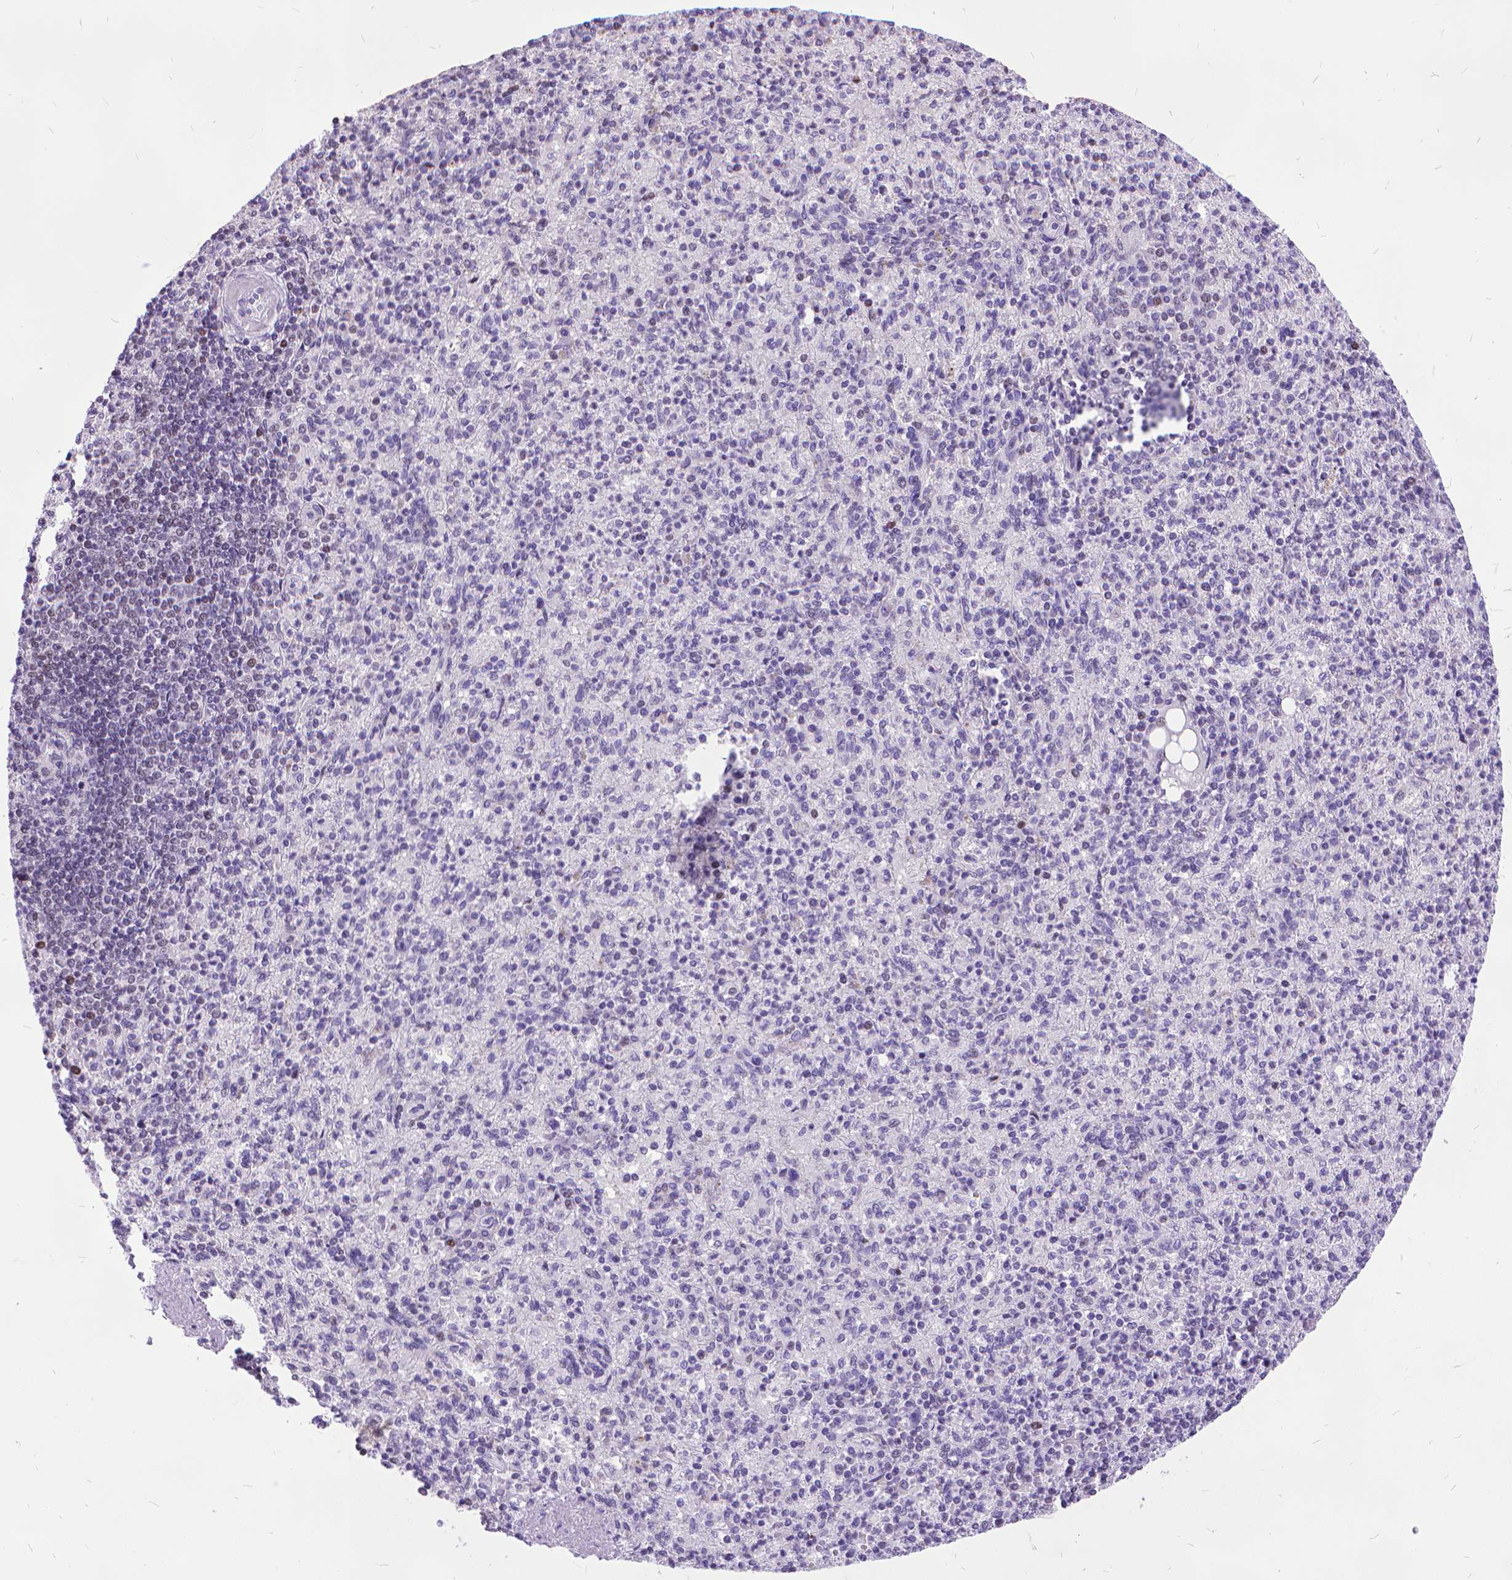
{"staining": {"intensity": "strong", "quantity": "<25%", "location": "cytoplasmic/membranous,nuclear"}, "tissue": "spleen", "cell_type": "Cells in red pulp", "image_type": "normal", "snomed": [{"axis": "morphology", "description": "Normal tissue, NOS"}, {"axis": "topography", "description": "Spleen"}], "caption": "Immunohistochemical staining of benign human spleen reveals strong cytoplasmic/membranous,nuclear protein staining in approximately <25% of cells in red pulp.", "gene": "POLE4", "patient": {"sex": "female", "age": 74}}